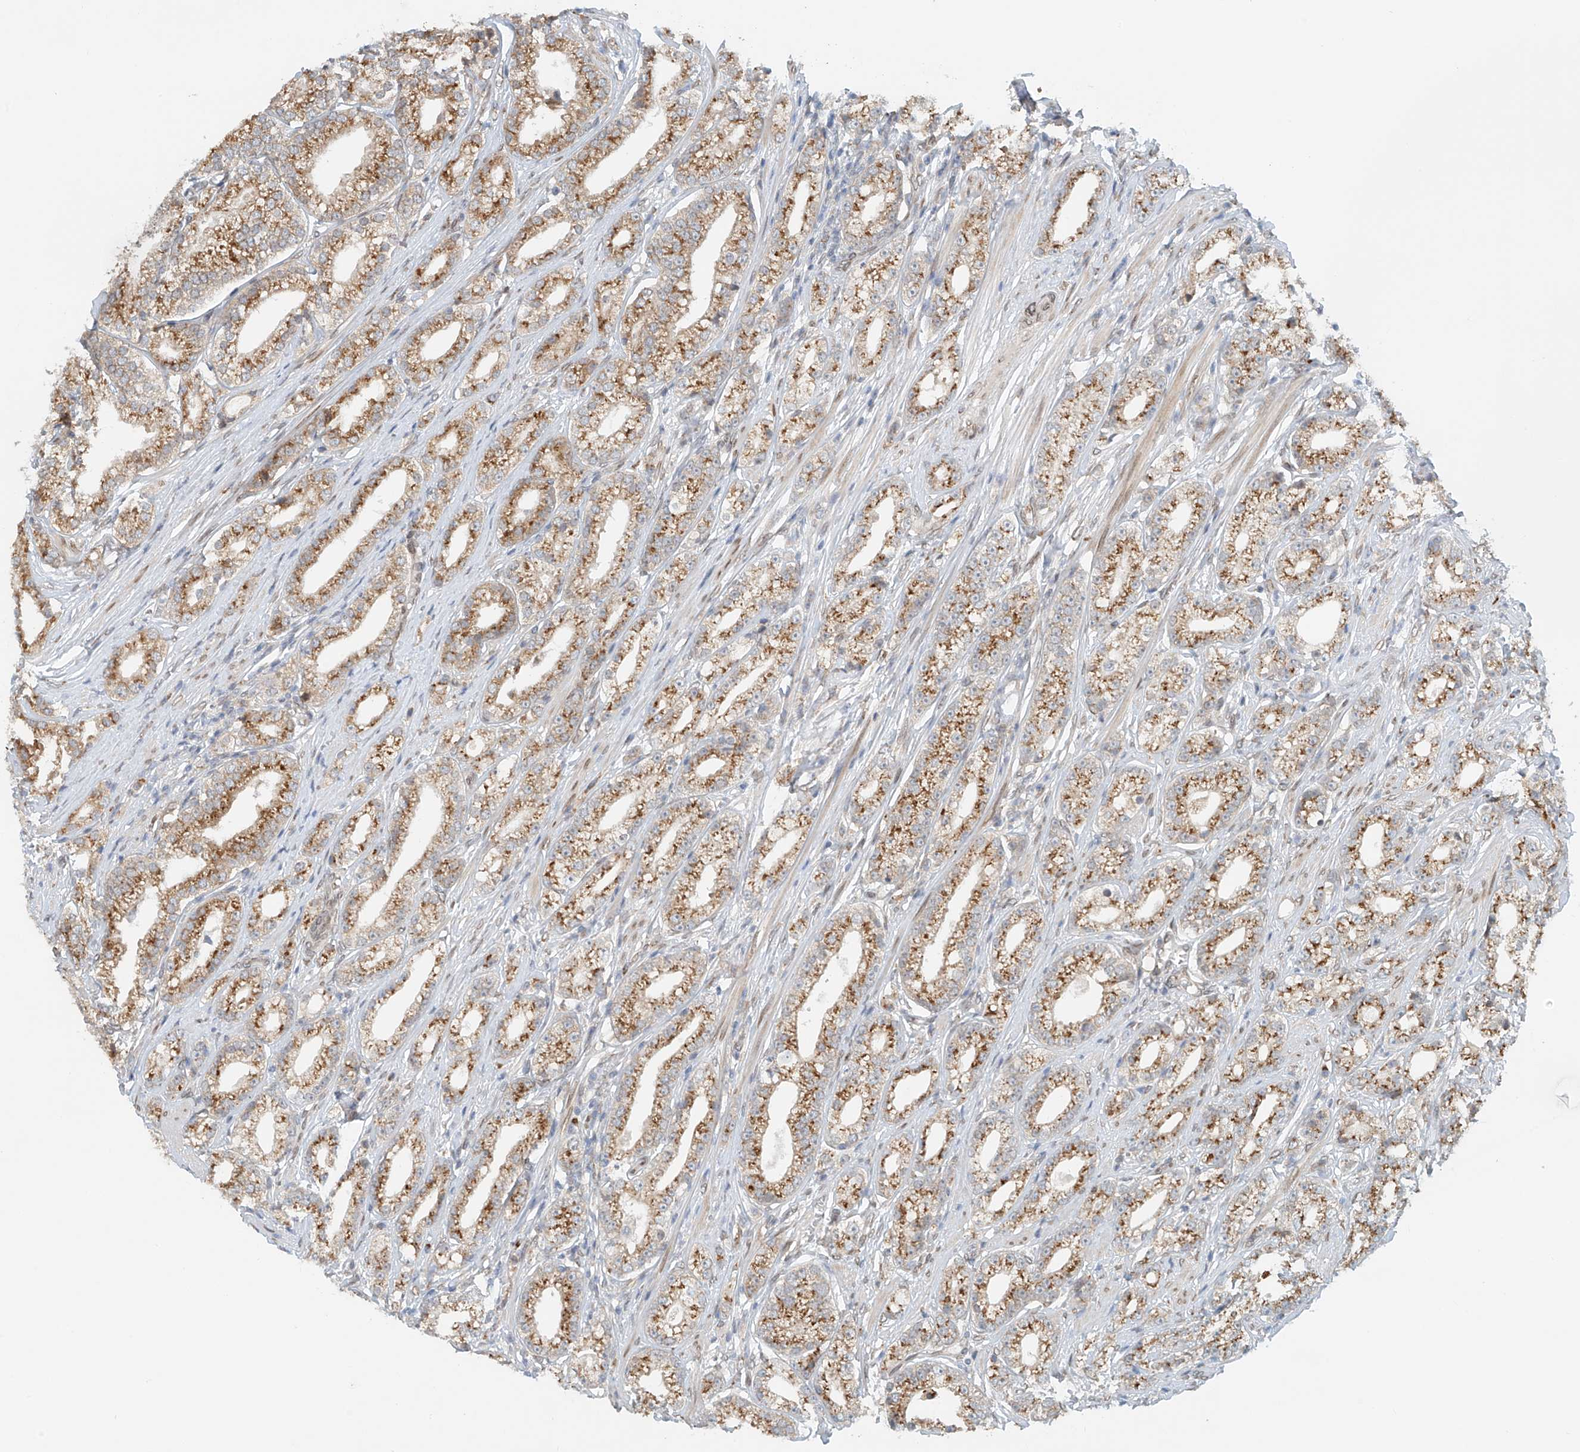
{"staining": {"intensity": "moderate", "quantity": ">75%", "location": "cytoplasmic/membranous"}, "tissue": "prostate cancer", "cell_type": "Tumor cells", "image_type": "cancer", "snomed": [{"axis": "morphology", "description": "Adenocarcinoma, High grade"}, {"axis": "topography", "description": "Prostate"}], "caption": "Moderate cytoplasmic/membranous positivity is appreciated in about >75% of tumor cells in prostate high-grade adenocarcinoma. (DAB (3,3'-diaminobenzidine) IHC, brown staining for protein, blue staining for nuclei).", "gene": "STARD9", "patient": {"sex": "male", "age": 69}}